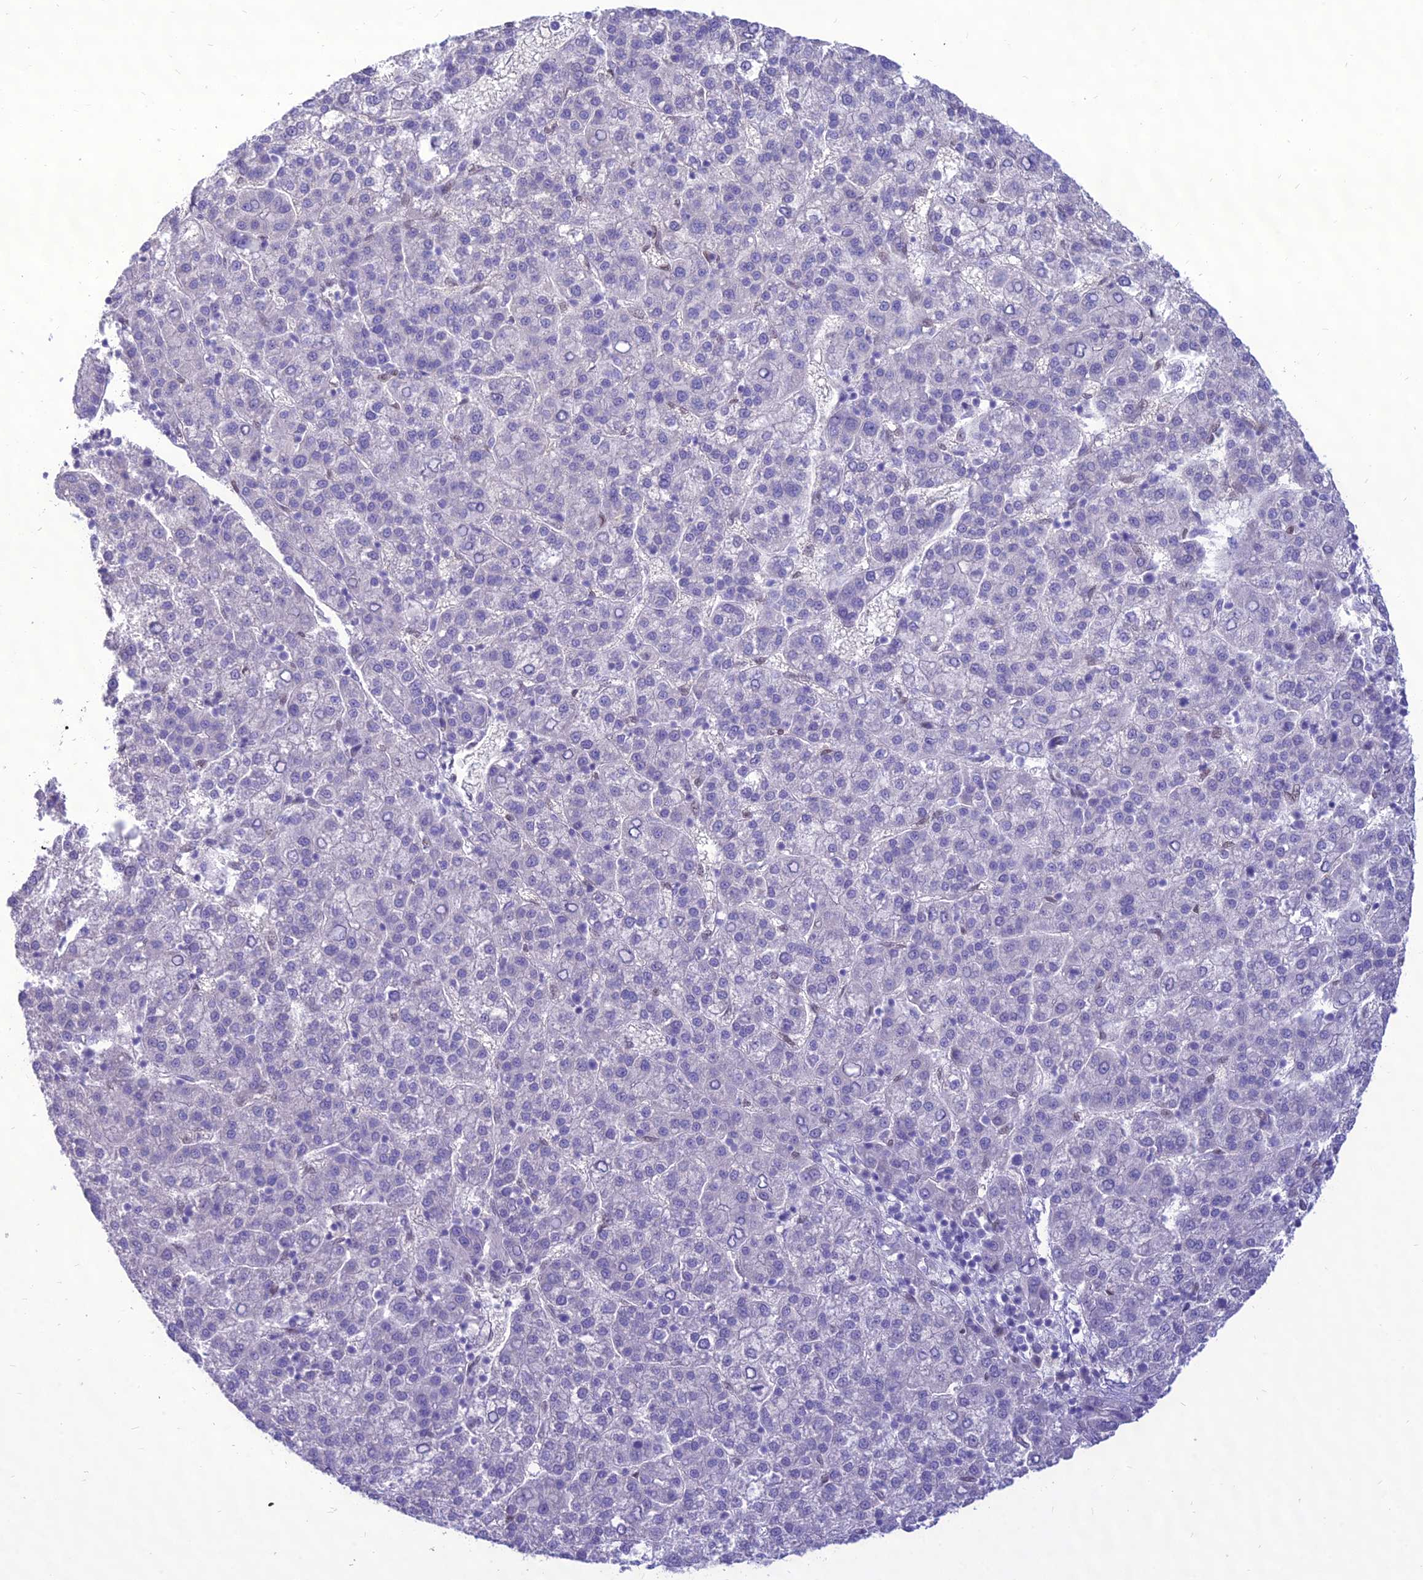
{"staining": {"intensity": "negative", "quantity": "none", "location": "none"}, "tissue": "liver cancer", "cell_type": "Tumor cells", "image_type": "cancer", "snomed": [{"axis": "morphology", "description": "Carcinoma, Hepatocellular, NOS"}, {"axis": "topography", "description": "Liver"}], "caption": "Liver cancer (hepatocellular carcinoma) was stained to show a protein in brown. There is no significant positivity in tumor cells. The staining was performed using DAB to visualize the protein expression in brown, while the nuclei were stained in blue with hematoxylin (Magnification: 20x).", "gene": "NOVA2", "patient": {"sex": "female", "age": 58}}